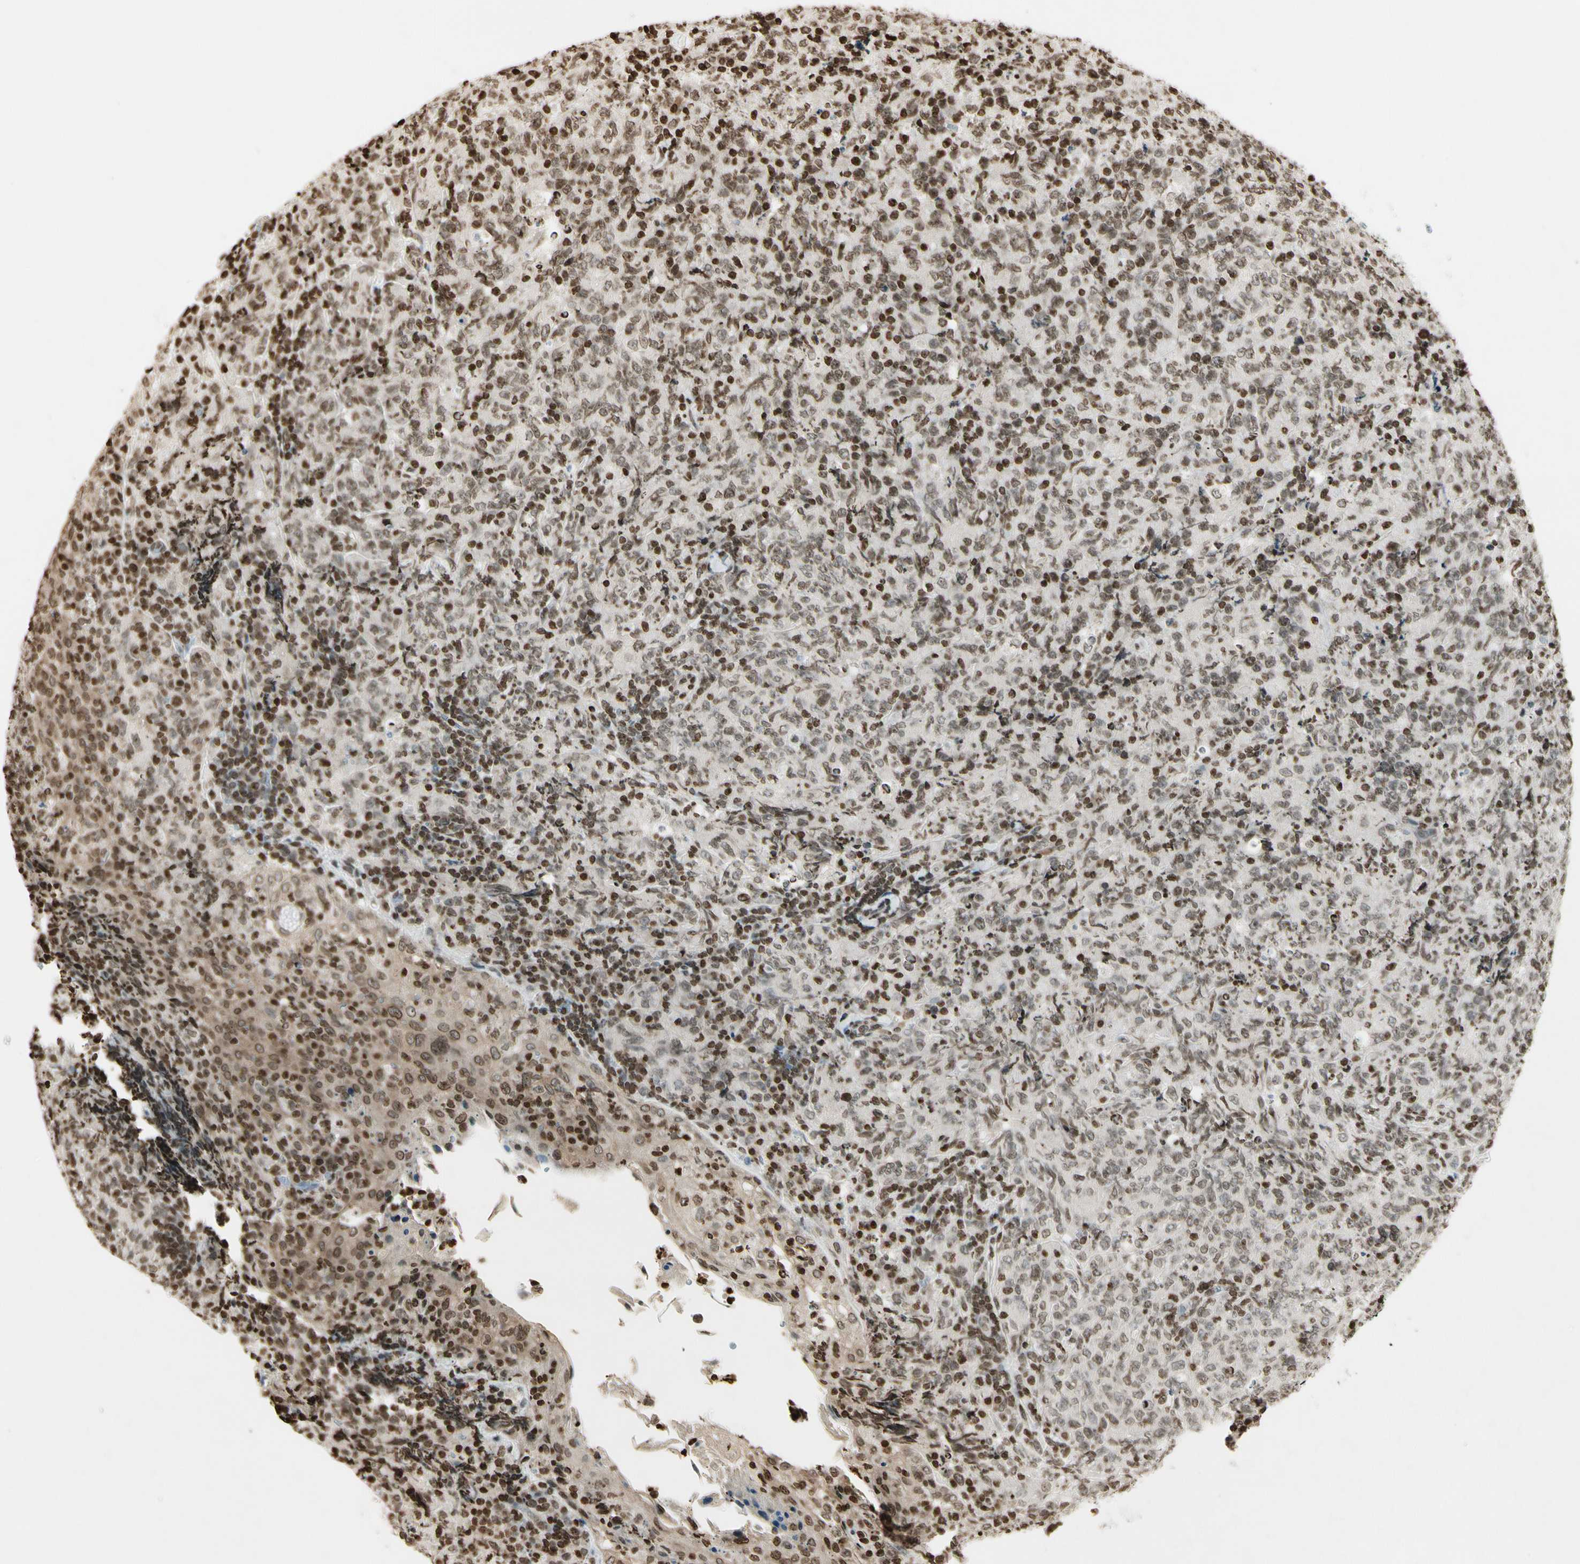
{"staining": {"intensity": "moderate", "quantity": "25%-75%", "location": "nuclear"}, "tissue": "lymphoma", "cell_type": "Tumor cells", "image_type": "cancer", "snomed": [{"axis": "morphology", "description": "Malignant lymphoma, non-Hodgkin's type, High grade"}, {"axis": "topography", "description": "Tonsil"}], "caption": "Approximately 25%-75% of tumor cells in malignant lymphoma, non-Hodgkin's type (high-grade) demonstrate moderate nuclear protein positivity as visualized by brown immunohistochemical staining.", "gene": "RORA", "patient": {"sex": "female", "age": 36}}